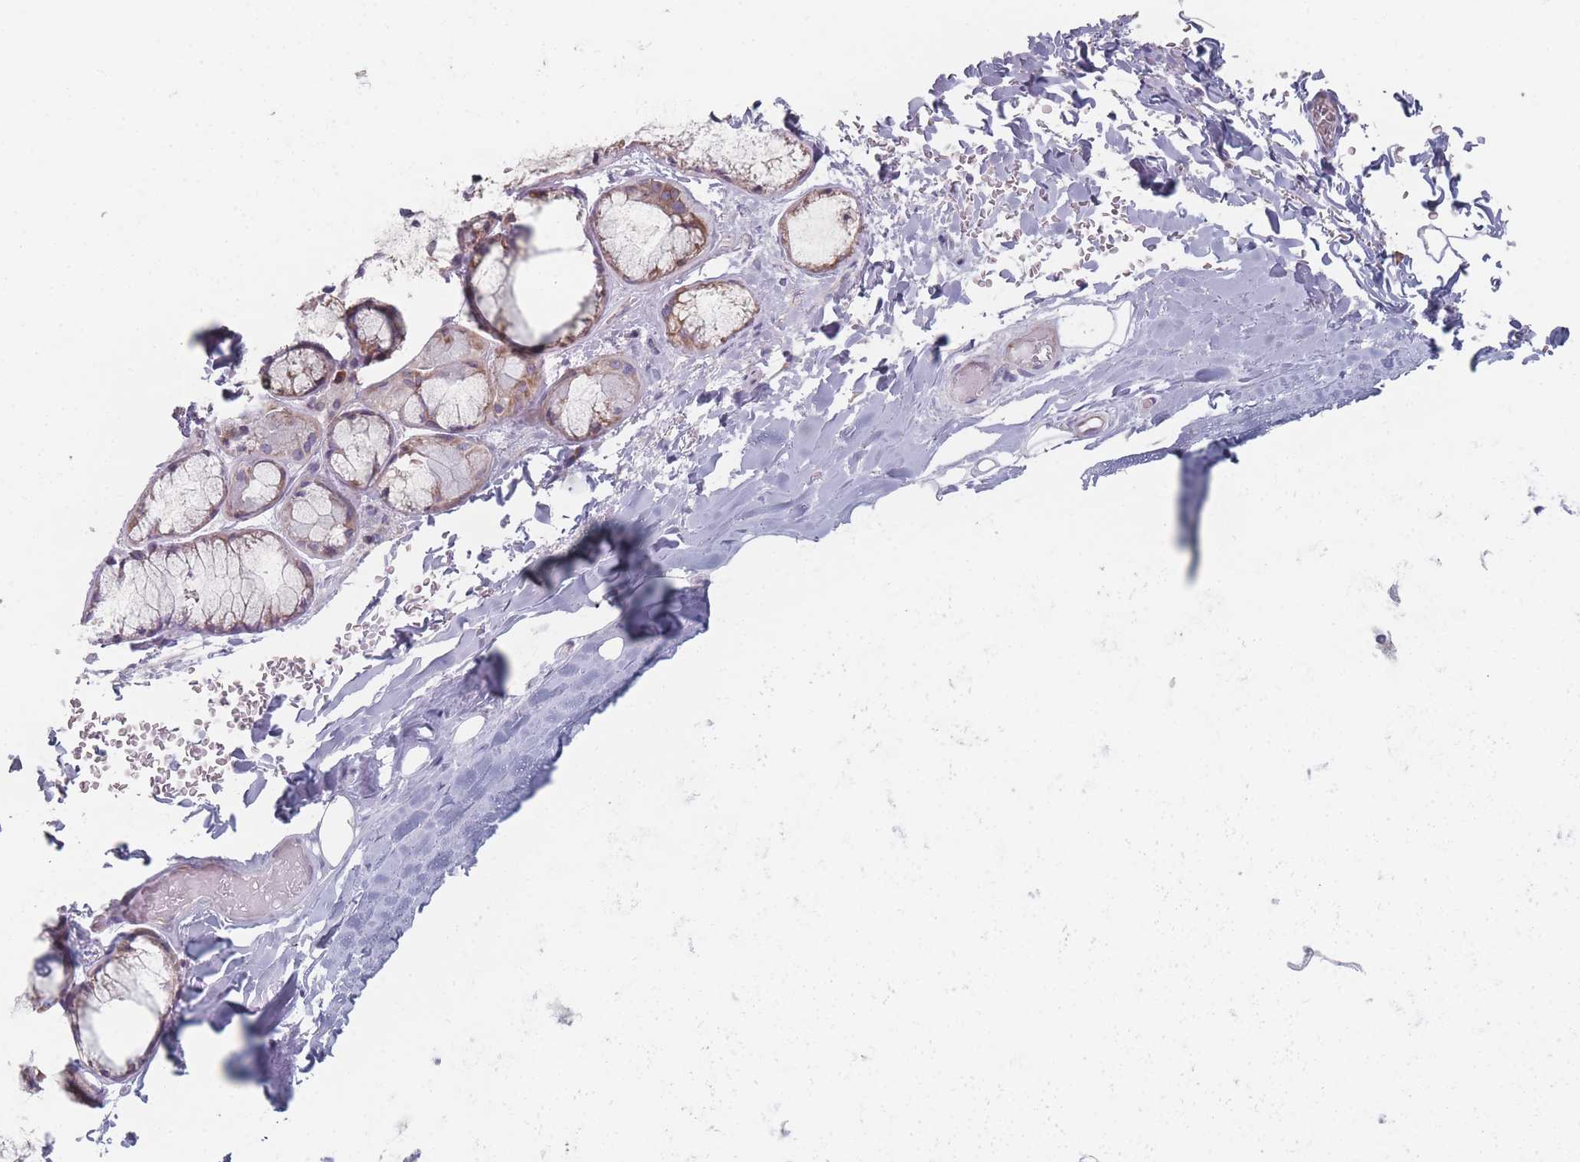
{"staining": {"intensity": "negative", "quantity": "none", "location": "none"}, "tissue": "adipose tissue", "cell_type": "Adipocytes", "image_type": "normal", "snomed": [{"axis": "morphology", "description": "Normal tissue, NOS"}, {"axis": "topography", "description": "Cartilage tissue"}], "caption": "Image shows no protein expression in adipocytes of normal adipose tissue. Brightfield microscopy of immunohistochemistry (IHC) stained with DAB (3,3'-diaminobenzidine) (brown) and hematoxylin (blue), captured at high magnification.", "gene": "CACNG5", "patient": {"sex": "male", "age": 73}}